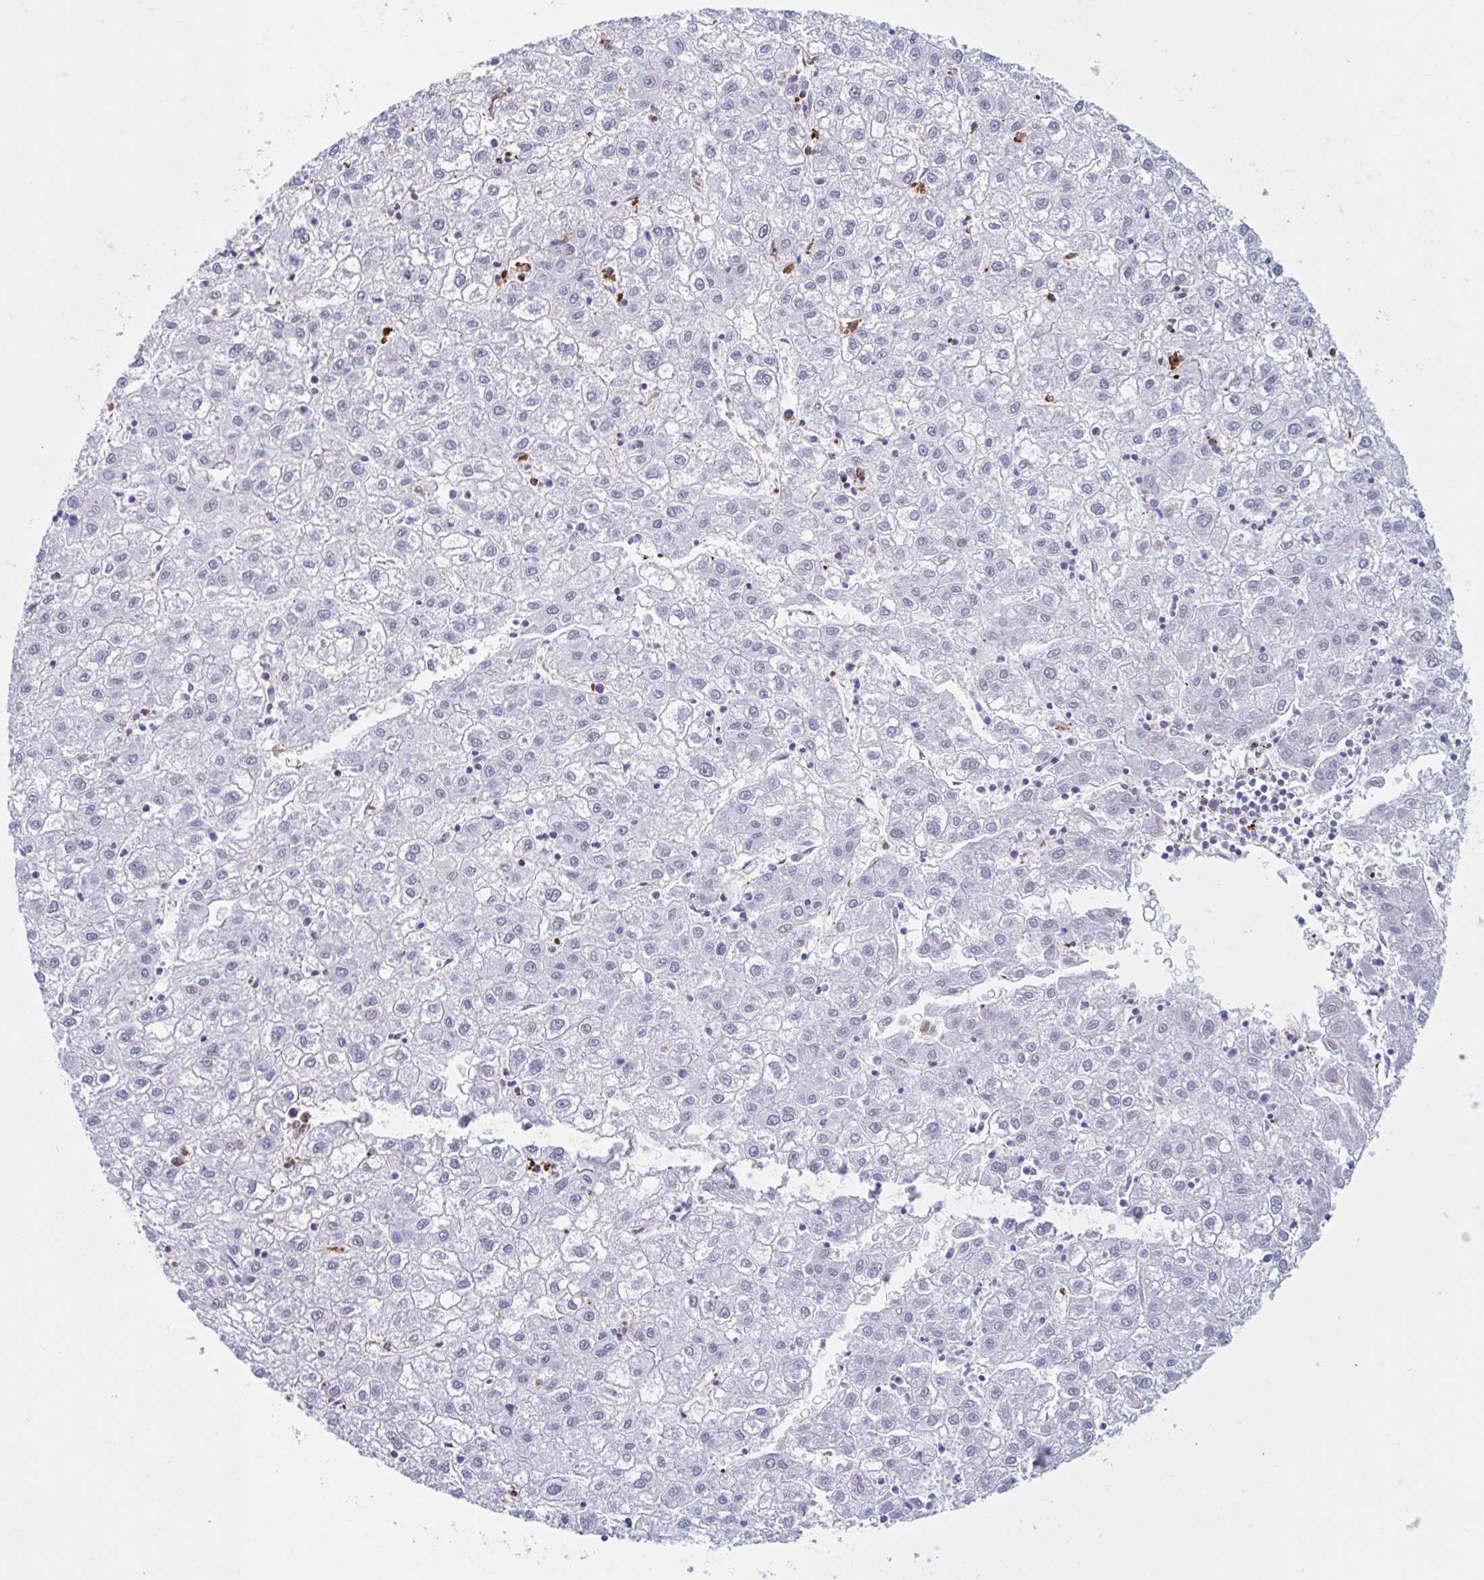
{"staining": {"intensity": "negative", "quantity": "none", "location": "none"}, "tissue": "liver cancer", "cell_type": "Tumor cells", "image_type": "cancer", "snomed": [{"axis": "morphology", "description": "Carcinoma, Hepatocellular, NOS"}, {"axis": "topography", "description": "Liver"}], "caption": "Liver cancer was stained to show a protein in brown. There is no significant staining in tumor cells. (DAB immunohistochemistry (IHC) visualized using brightfield microscopy, high magnification).", "gene": "EFHD1", "patient": {"sex": "male", "age": 72}}